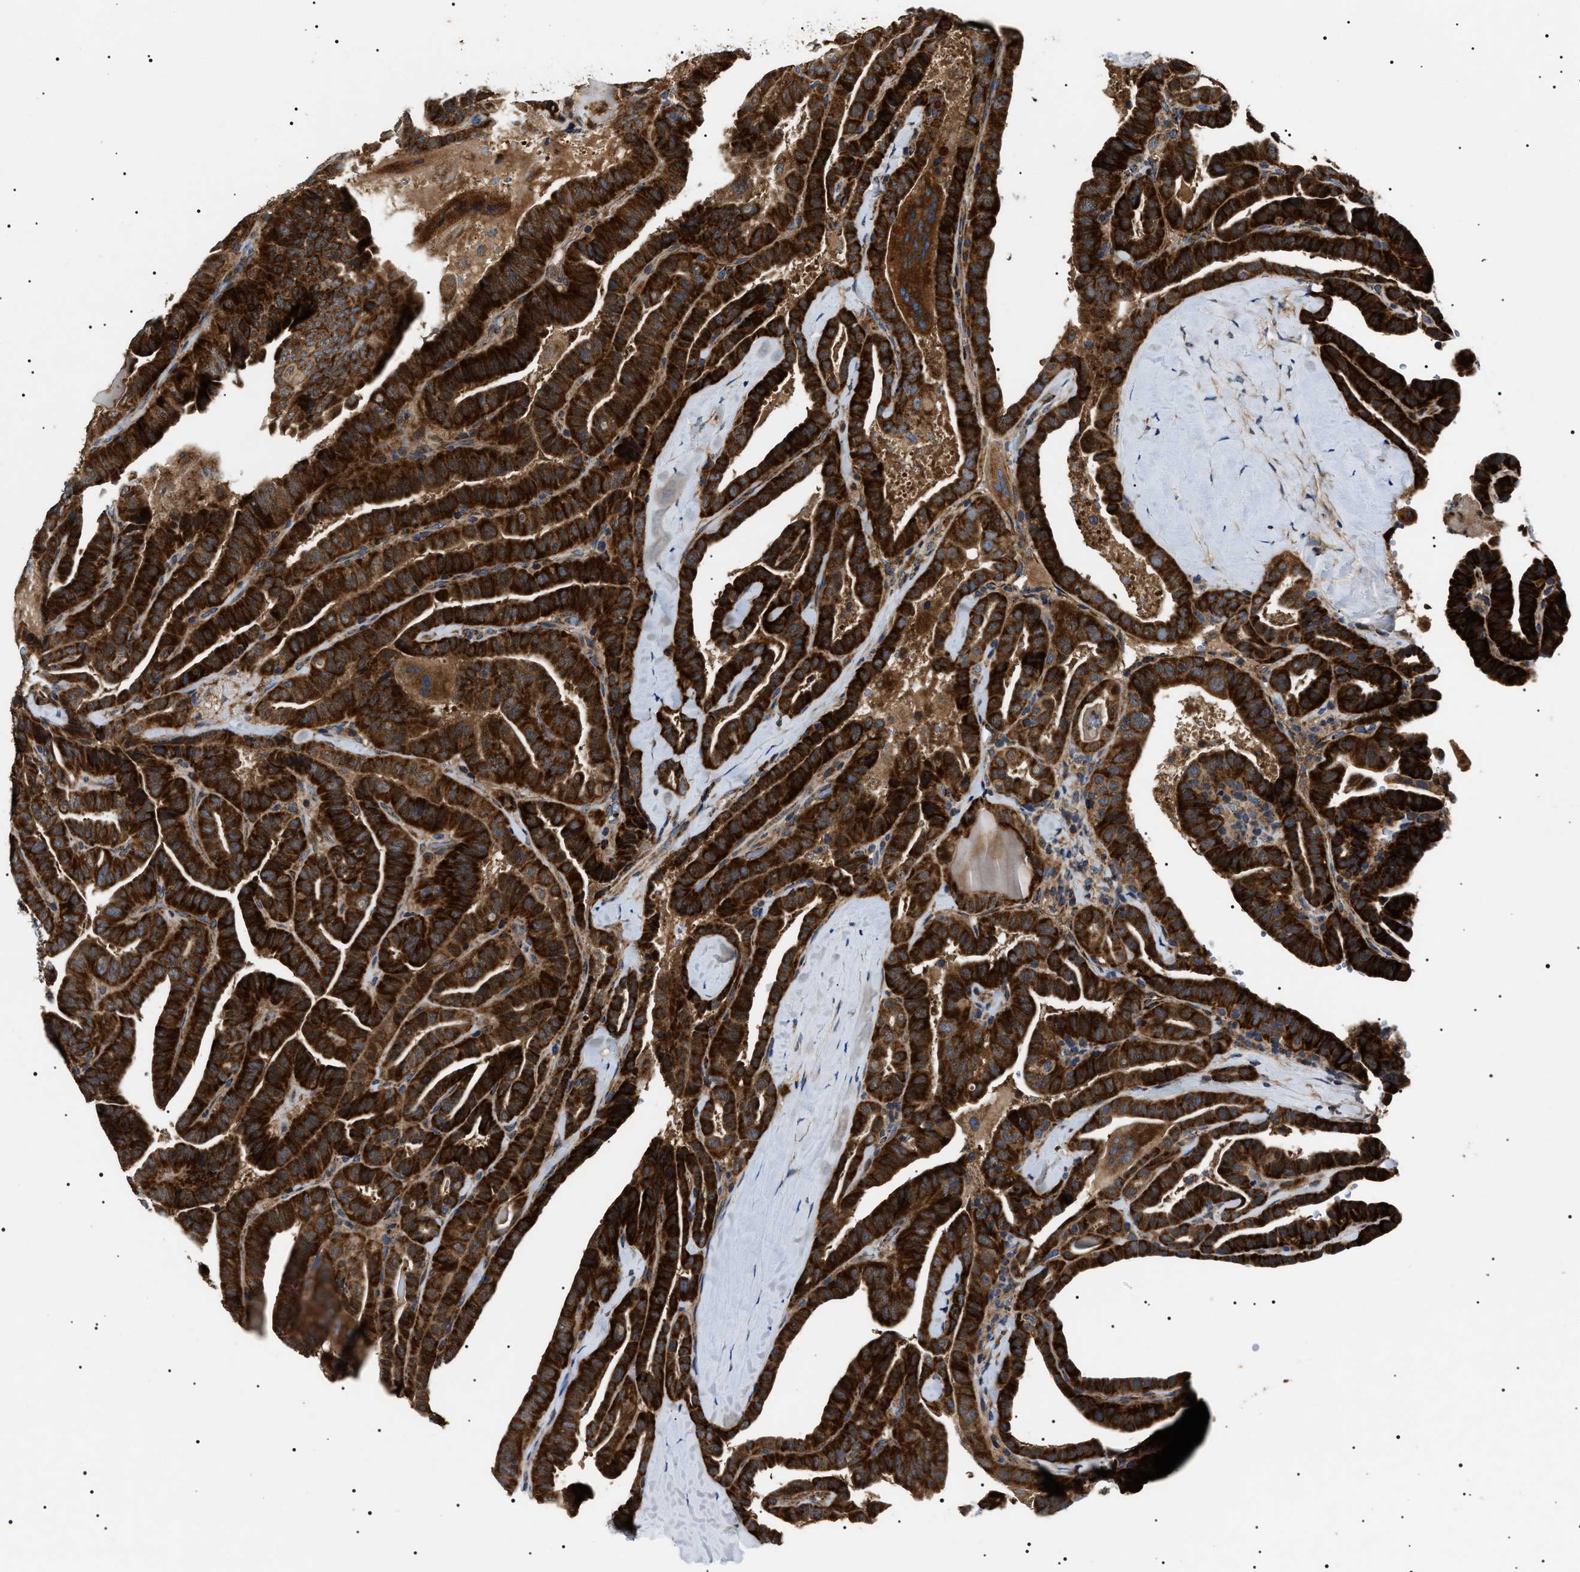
{"staining": {"intensity": "strong", "quantity": ">75%", "location": "cytoplasmic/membranous"}, "tissue": "thyroid cancer", "cell_type": "Tumor cells", "image_type": "cancer", "snomed": [{"axis": "morphology", "description": "Papillary adenocarcinoma, NOS"}, {"axis": "topography", "description": "Thyroid gland"}], "caption": "A brown stain highlights strong cytoplasmic/membranous staining of a protein in papillary adenocarcinoma (thyroid) tumor cells.", "gene": "OXSM", "patient": {"sex": "male", "age": 77}}